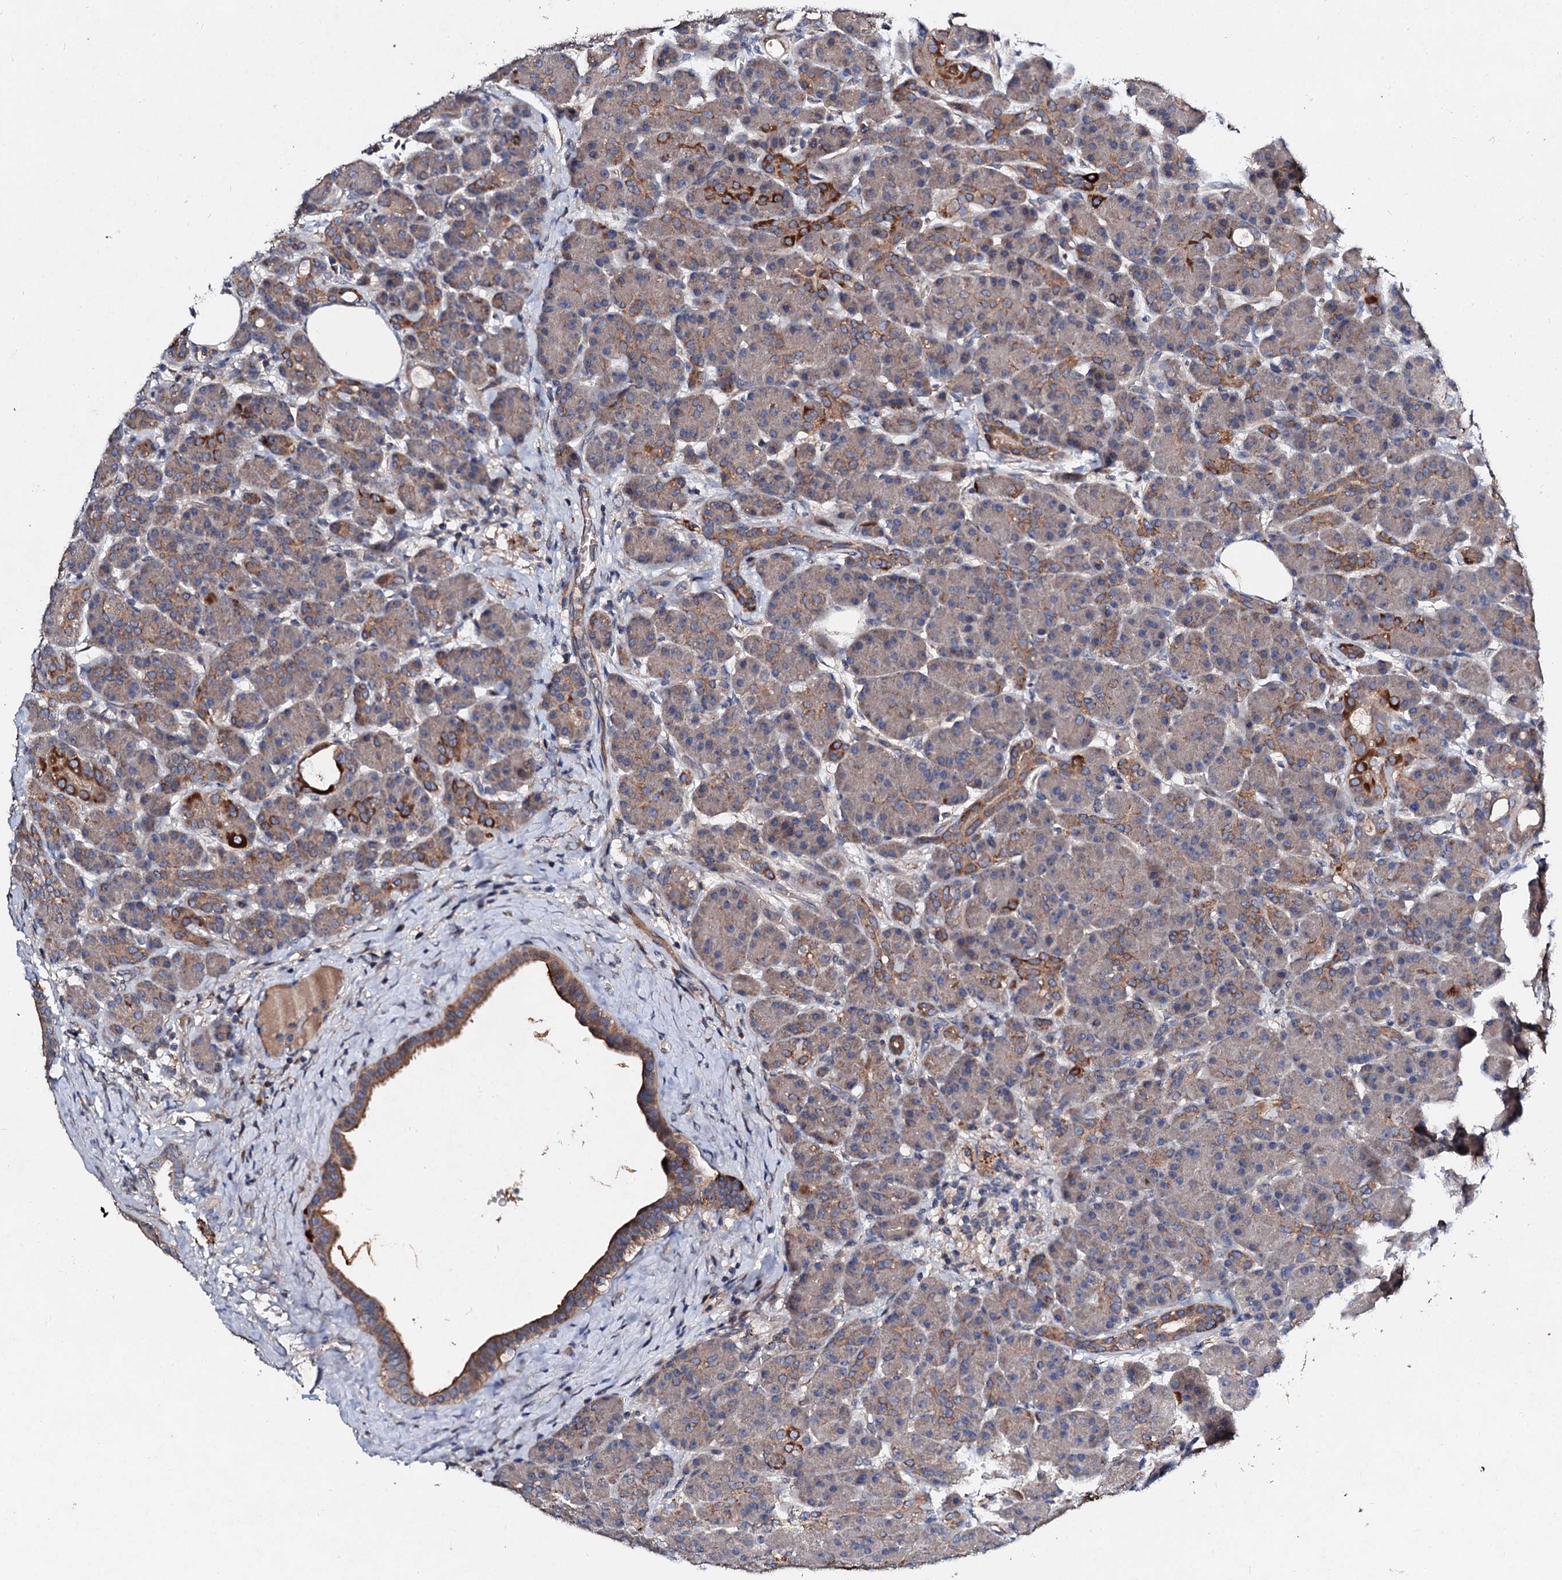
{"staining": {"intensity": "moderate", "quantity": "25%-75%", "location": "cytoplasmic/membranous"}, "tissue": "pancreas", "cell_type": "Exocrine glandular cells", "image_type": "normal", "snomed": [{"axis": "morphology", "description": "Normal tissue, NOS"}, {"axis": "topography", "description": "Pancreas"}], "caption": "The photomicrograph reveals a brown stain indicating the presence of a protein in the cytoplasmic/membranous of exocrine glandular cells in pancreas.", "gene": "FIBIN", "patient": {"sex": "male", "age": 63}}